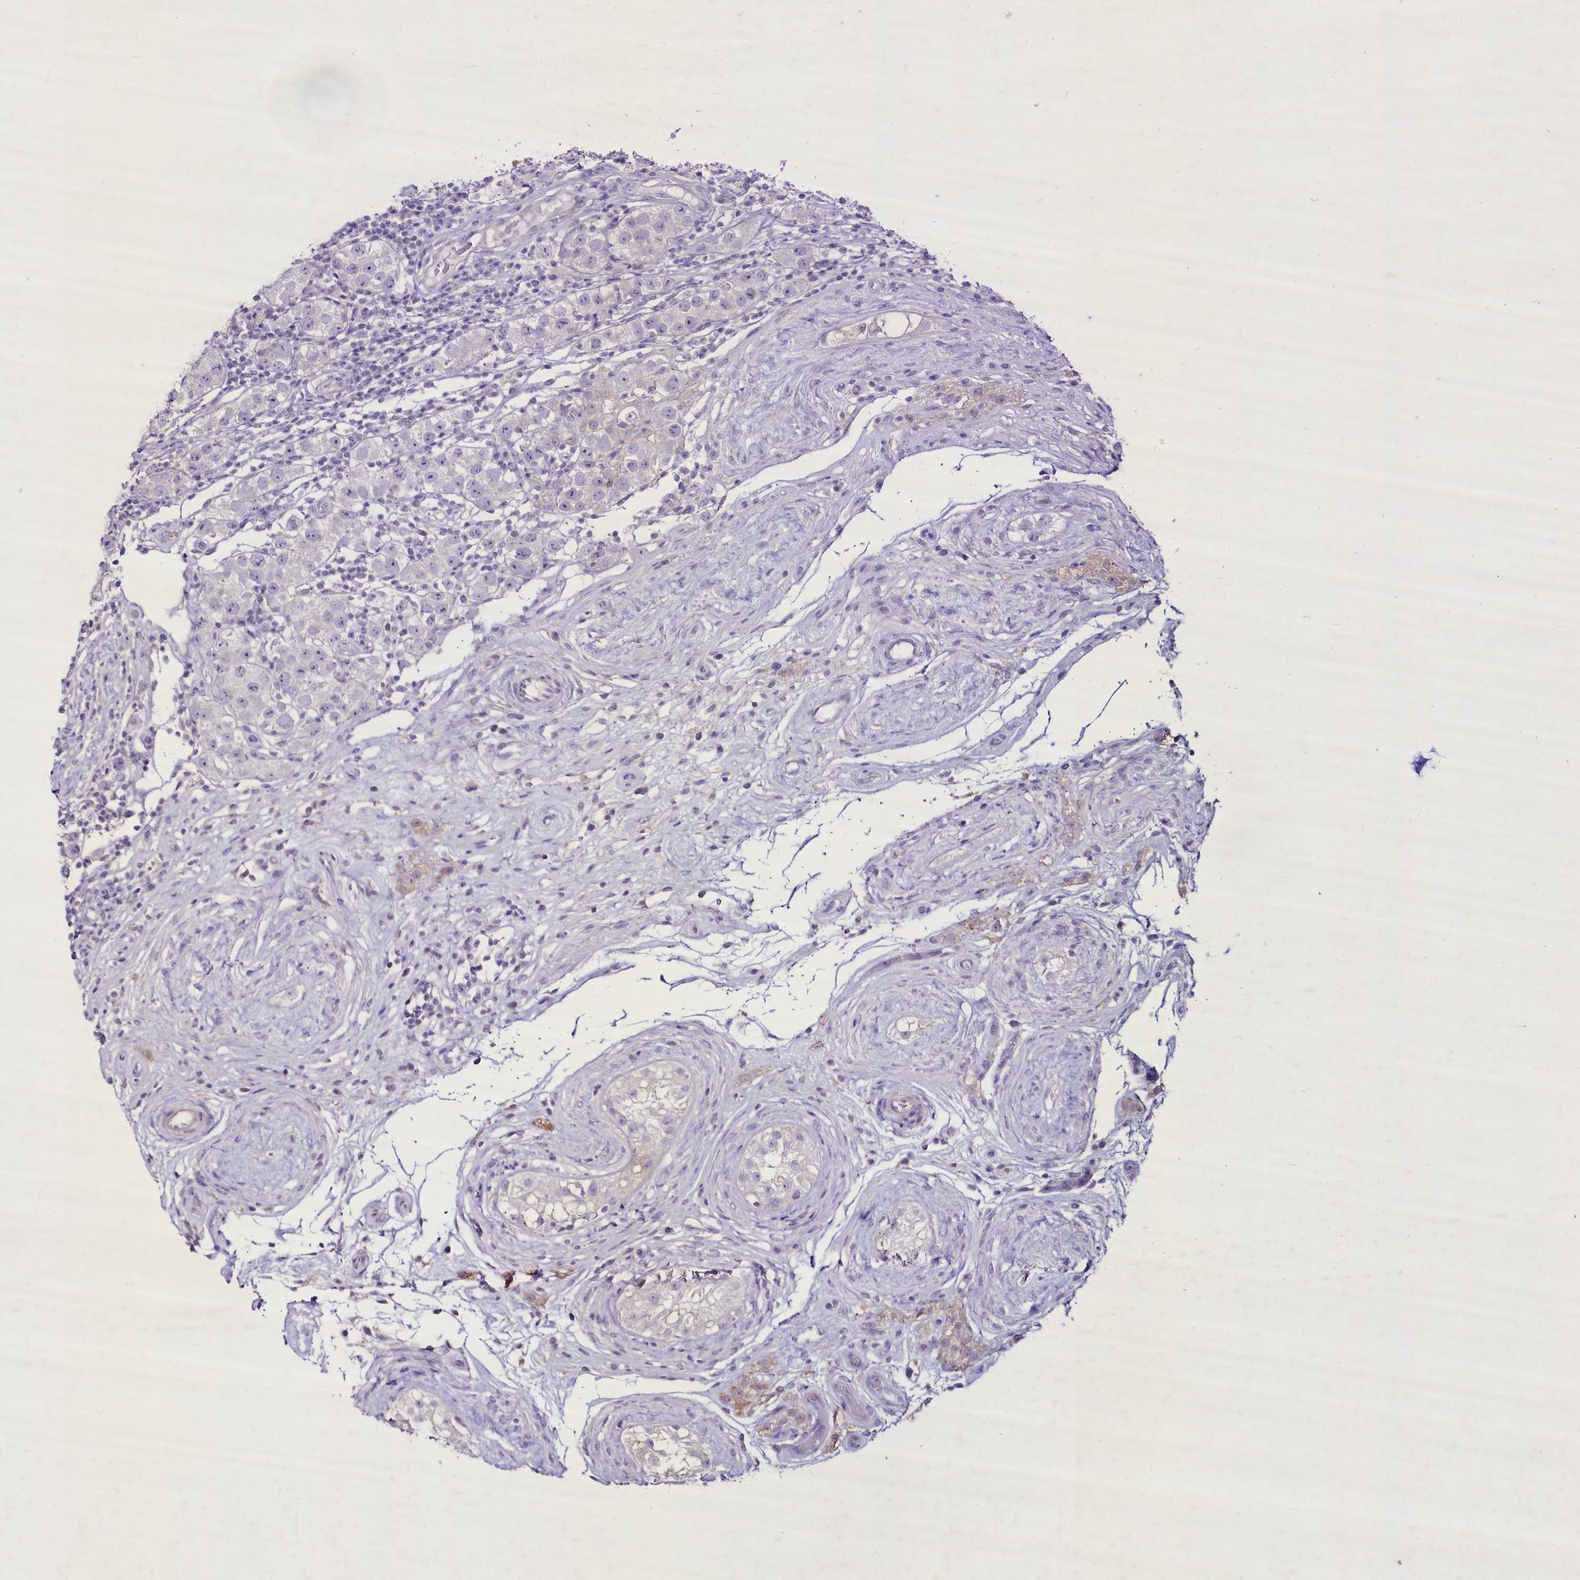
{"staining": {"intensity": "negative", "quantity": "none", "location": "none"}, "tissue": "testis cancer", "cell_type": "Tumor cells", "image_type": "cancer", "snomed": [{"axis": "morphology", "description": "Seminoma, NOS"}, {"axis": "topography", "description": "Testis"}], "caption": "Tumor cells show no significant protein expression in testis cancer. (Stains: DAB (3,3'-diaminobenzidine) IHC with hematoxylin counter stain, Microscopy: brightfield microscopy at high magnification).", "gene": "FAM209B", "patient": {"sex": "male", "age": 34}}